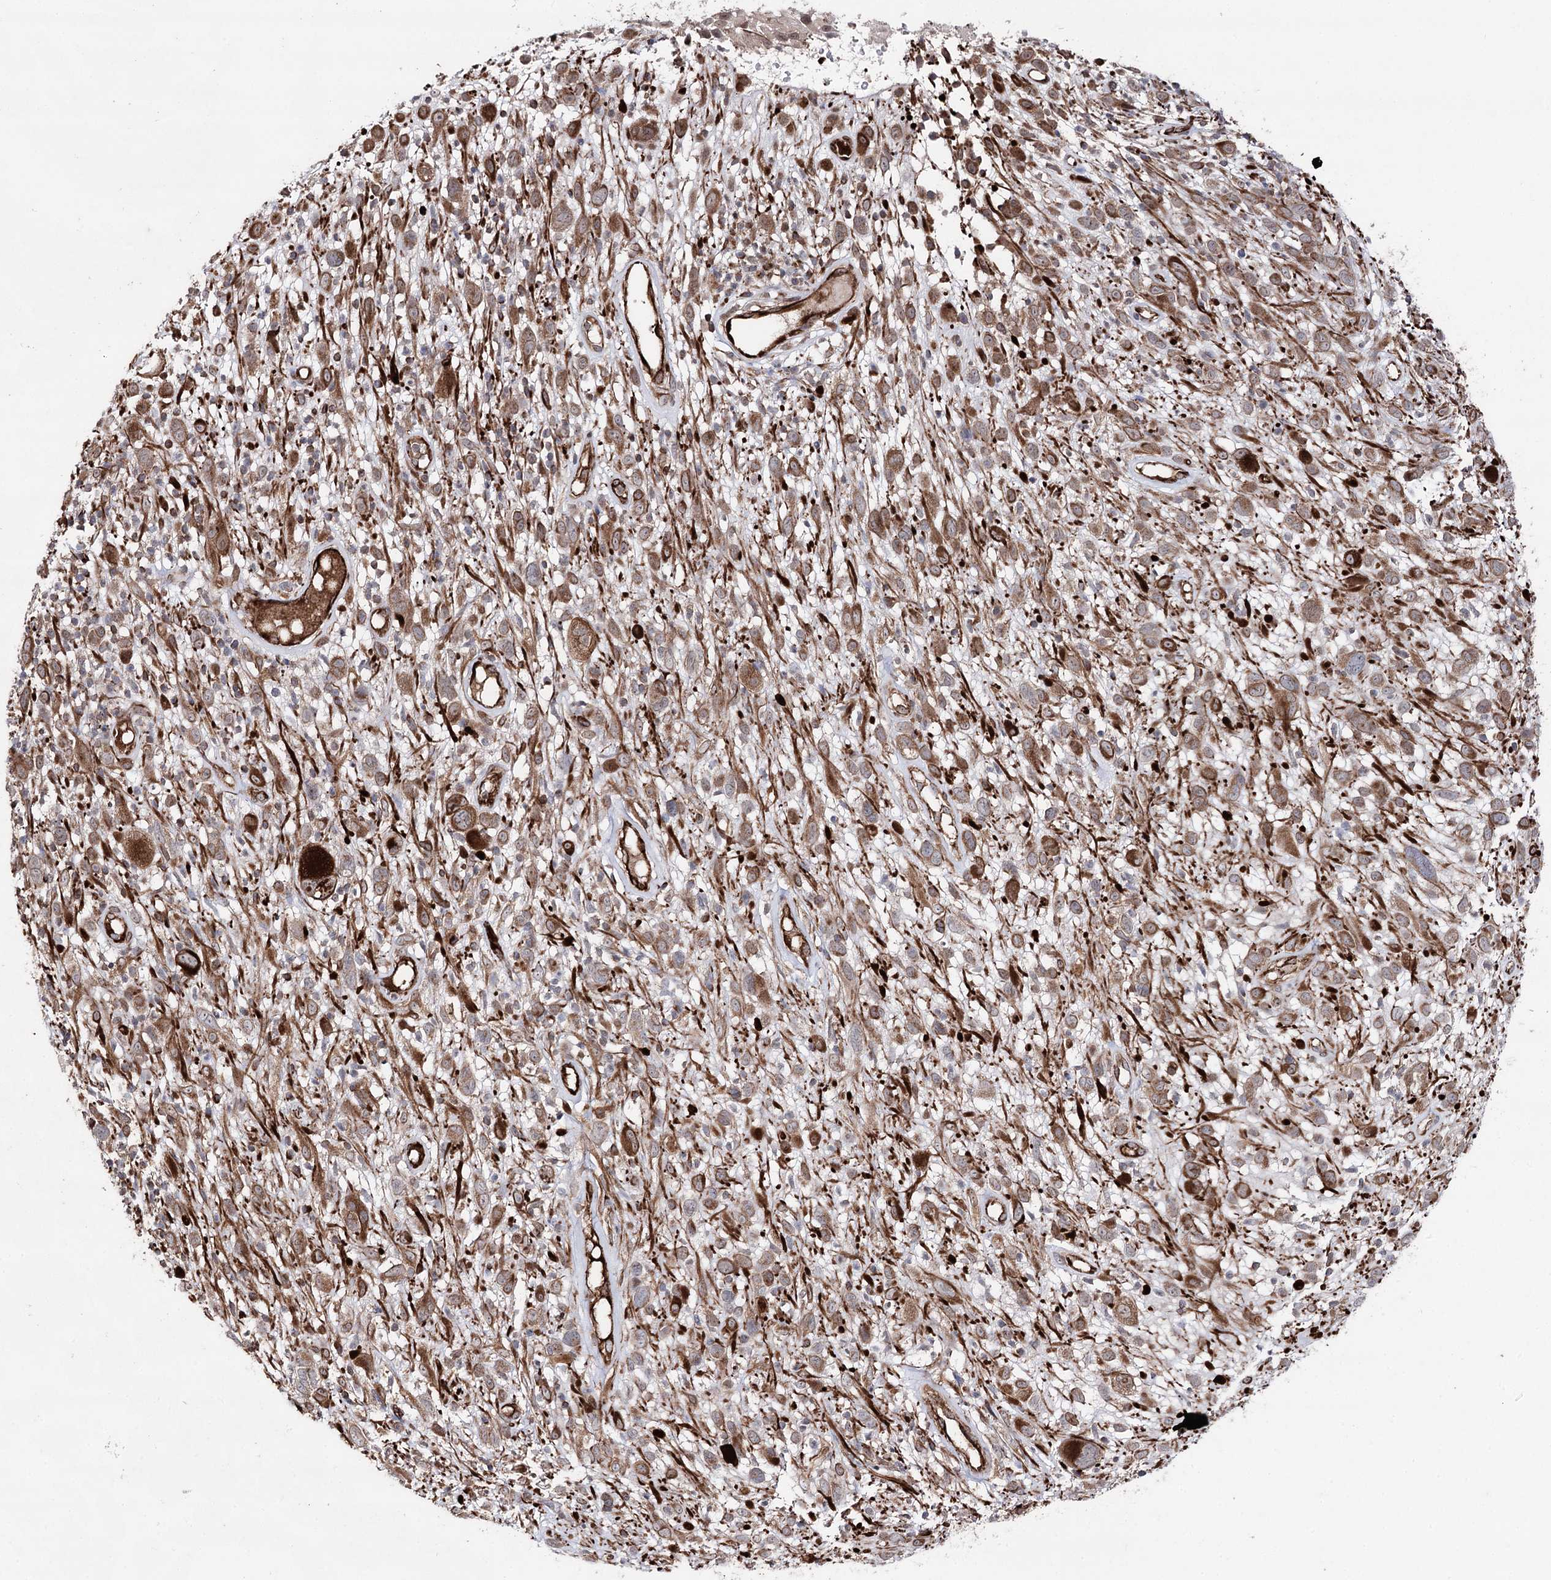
{"staining": {"intensity": "strong", "quantity": "25%-75%", "location": "cytoplasmic/membranous"}, "tissue": "melanoma", "cell_type": "Tumor cells", "image_type": "cancer", "snomed": [{"axis": "morphology", "description": "Malignant melanoma, NOS"}, {"axis": "topography", "description": "Skin of trunk"}], "caption": "IHC micrograph of human malignant melanoma stained for a protein (brown), which shows high levels of strong cytoplasmic/membranous expression in about 25%-75% of tumor cells.", "gene": "MIB1", "patient": {"sex": "male", "age": 71}}